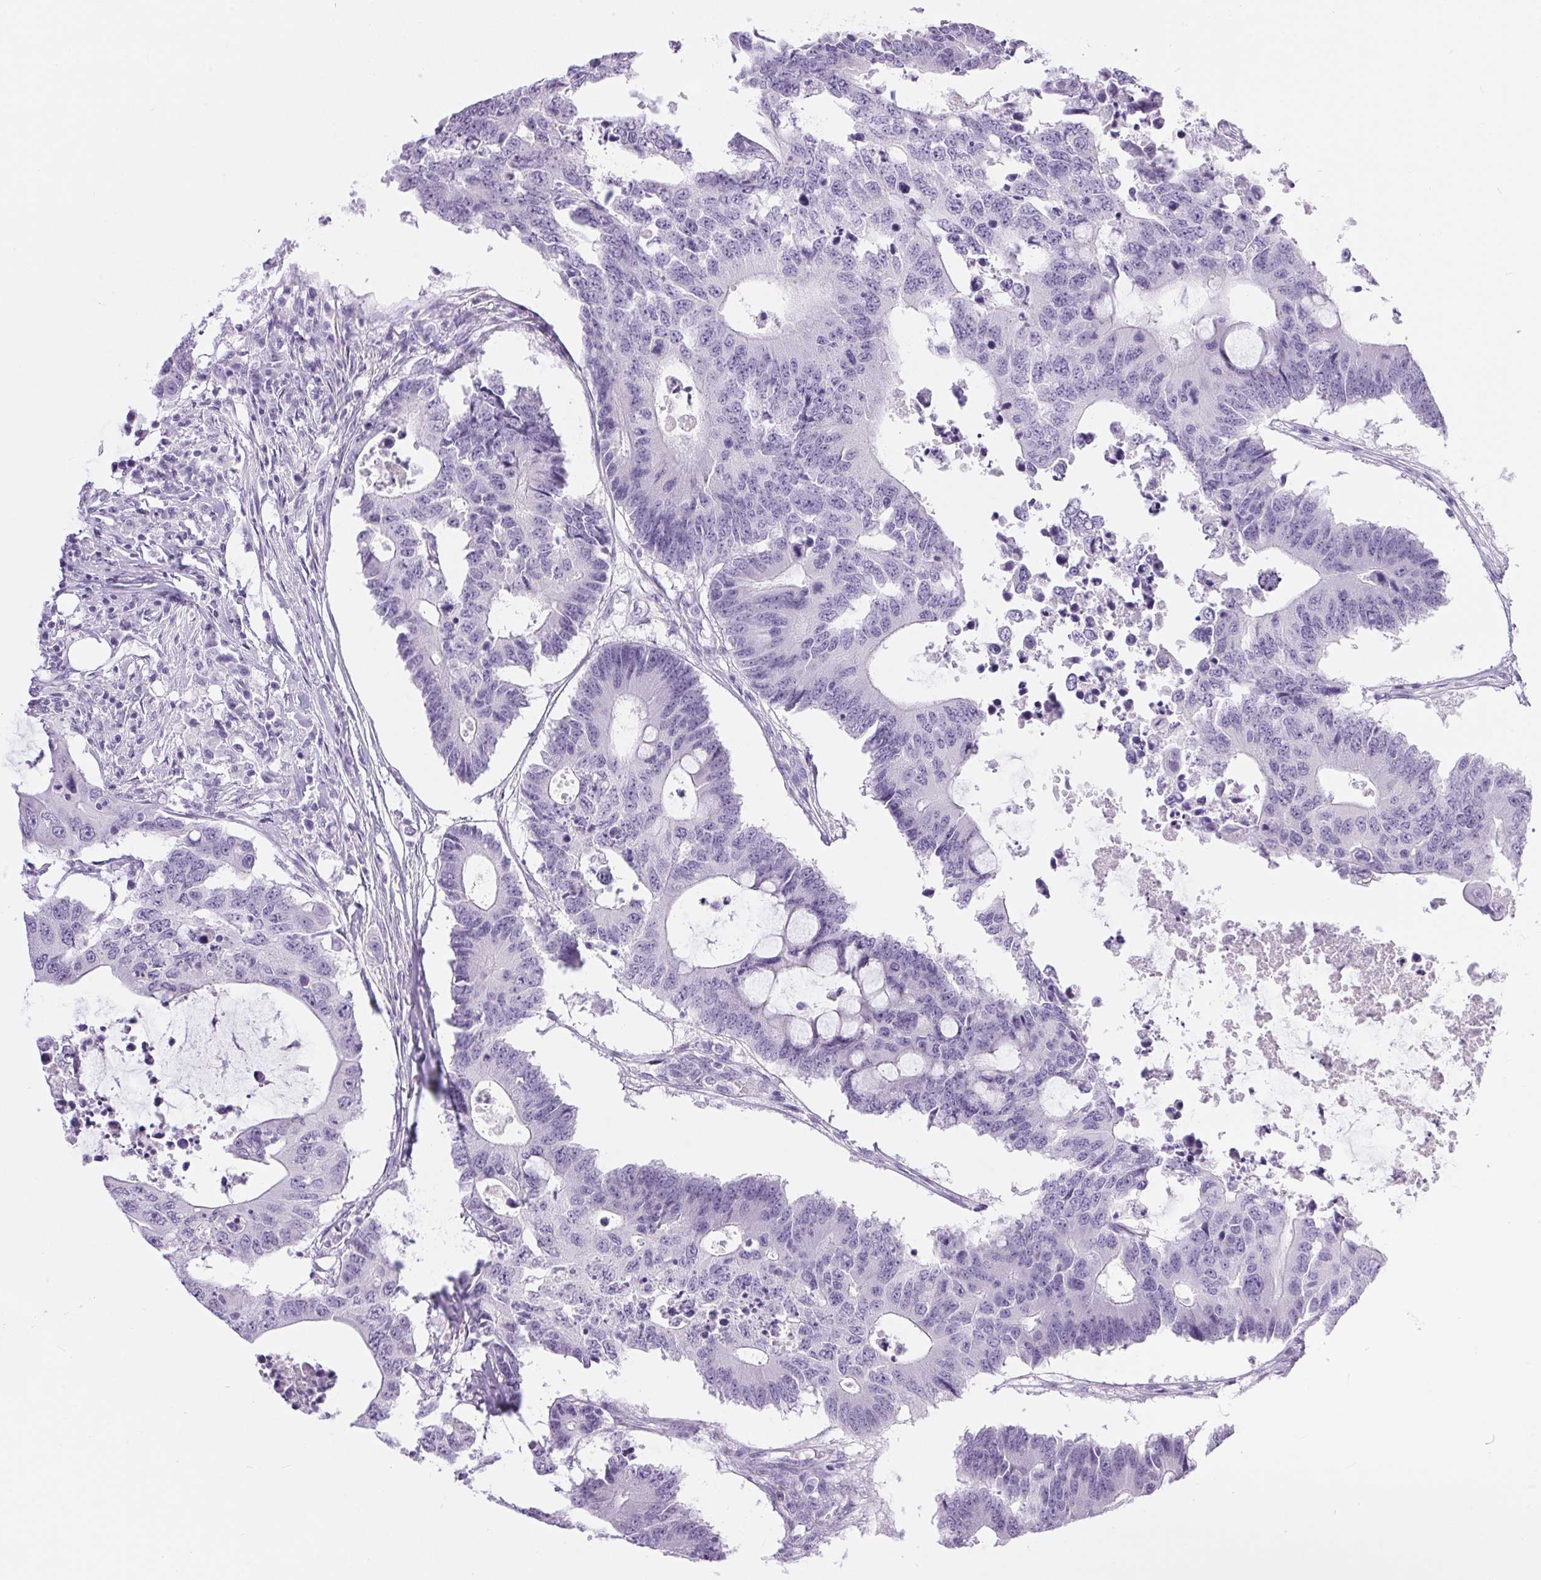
{"staining": {"intensity": "negative", "quantity": "none", "location": "none"}, "tissue": "colorectal cancer", "cell_type": "Tumor cells", "image_type": "cancer", "snomed": [{"axis": "morphology", "description": "Adenocarcinoma, NOS"}, {"axis": "topography", "description": "Colon"}], "caption": "An immunohistochemistry (IHC) image of adenocarcinoma (colorectal) is shown. There is no staining in tumor cells of adenocarcinoma (colorectal).", "gene": "XDH", "patient": {"sex": "male", "age": 71}}